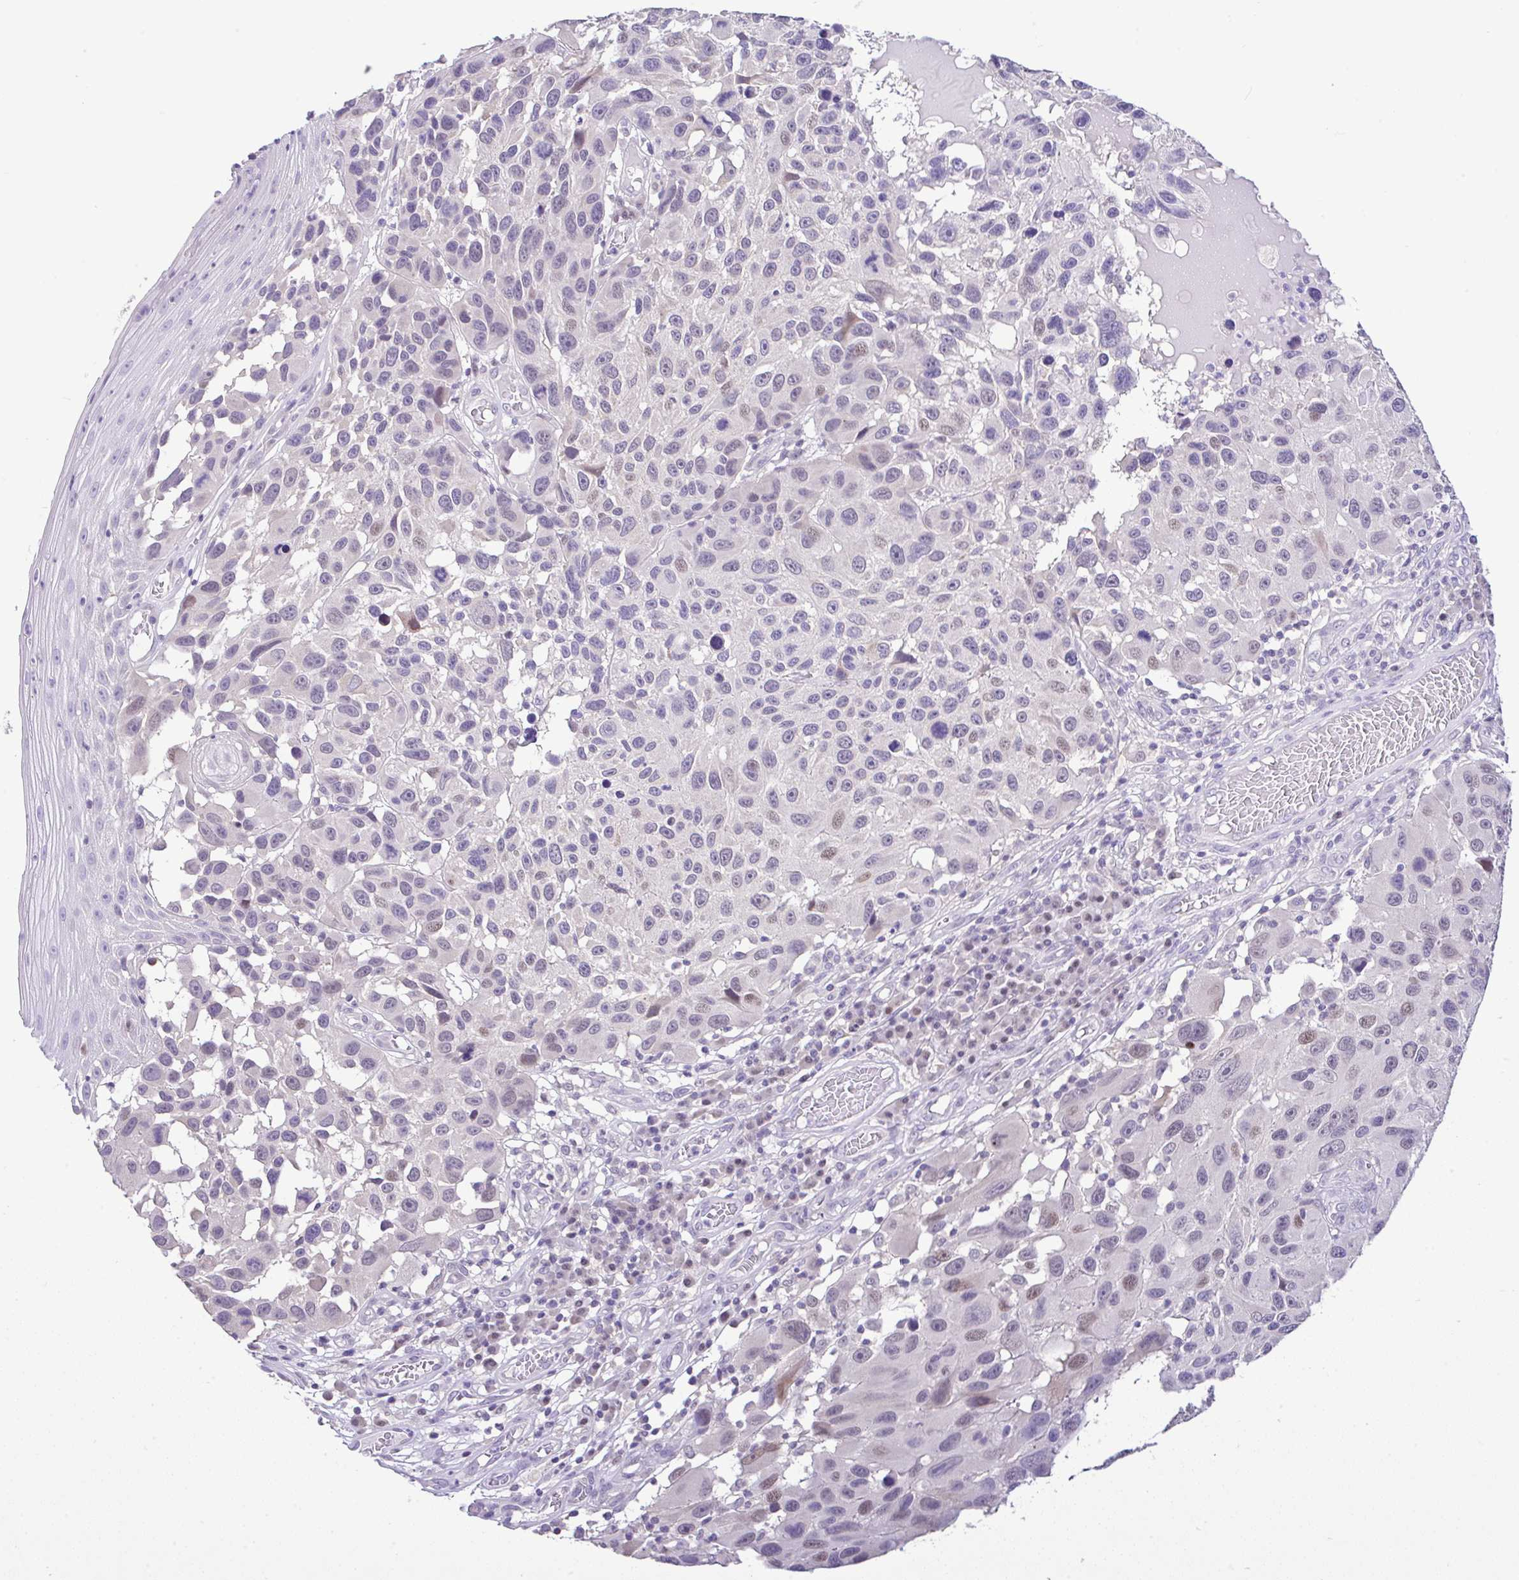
{"staining": {"intensity": "weak", "quantity": "25%-75%", "location": "nuclear"}, "tissue": "melanoma", "cell_type": "Tumor cells", "image_type": "cancer", "snomed": [{"axis": "morphology", "description": "Malignant melanoma, NOS"}, {"axis": "topography", "description": "Skin"}], "caption": "High-magnification brightfield microscopy of malignant melanoma stained with DAB (3,3'-diaminobenzidine) (brown) and counterstained with hematoxylin (blue). tumor cells exhibit weak nuclear positivity is appreciated in about25%-75% of cells.", "gene": "CTU1", "patient": {"sex": "male", "age": 53}}